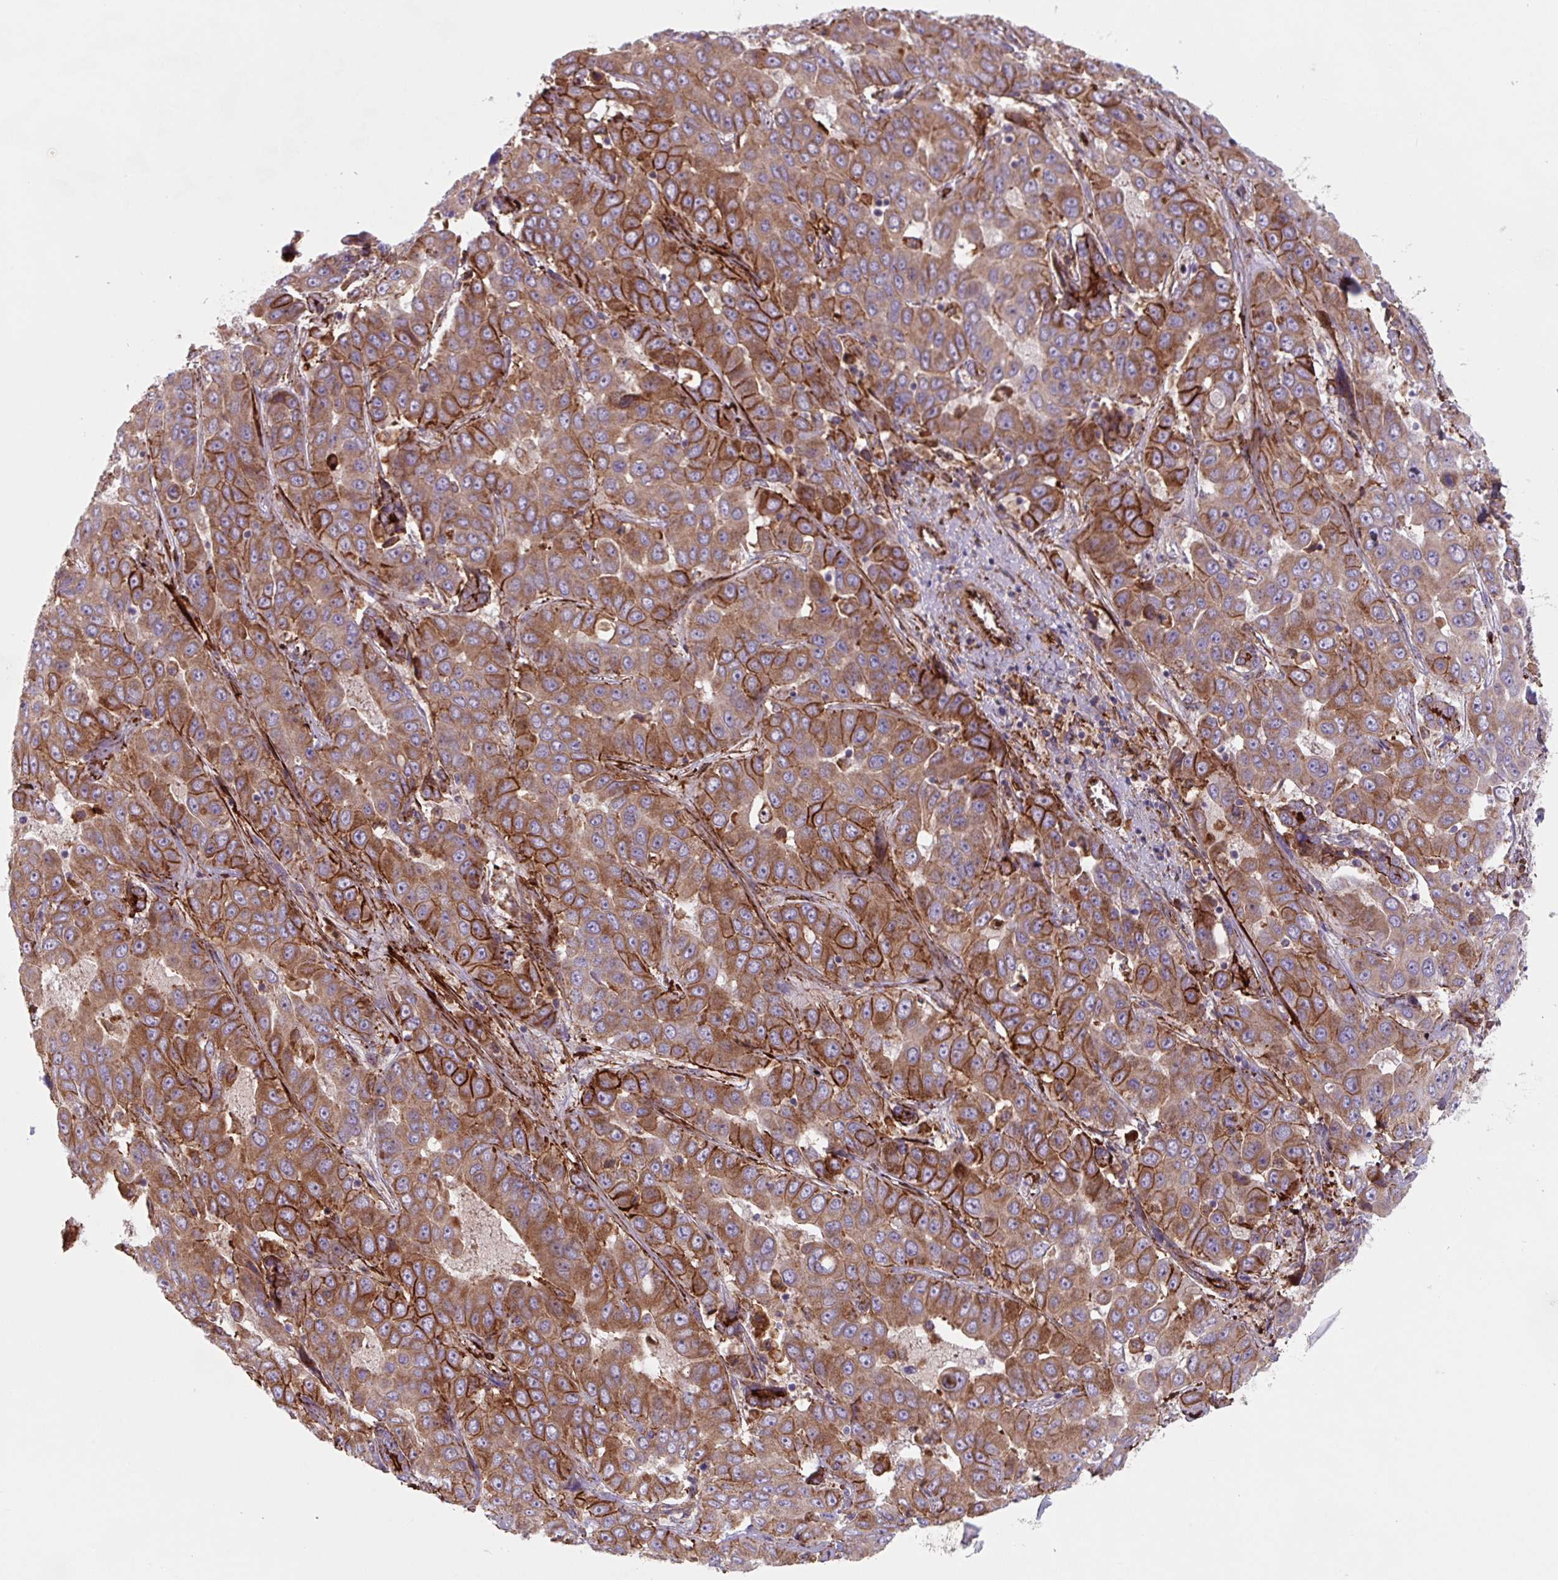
{"staining": {"intensity": "moderate", "quantity": ">75%", "location": "cytoplasmic/membranous"}, "tissue": "liver cancer", "cell_type": "Tumor cells", "image_type": "cancer", "snomed": [{"axis": "morphology", "description": "Cholangiocarcinoma"}, {"axis": "topography", "description": "Liver"}], "caption": "A brown stain highlights moderate cytoplasmic/membranous positivity of a protein in human liver cancer tumor cells. The staining is performed using DAB brown chromogen to label protein expression. The nuclei are counter-stained blue using hematoxylin.", "gene": "DHFR2", "patient": {"sex": "female", "age": 52}}